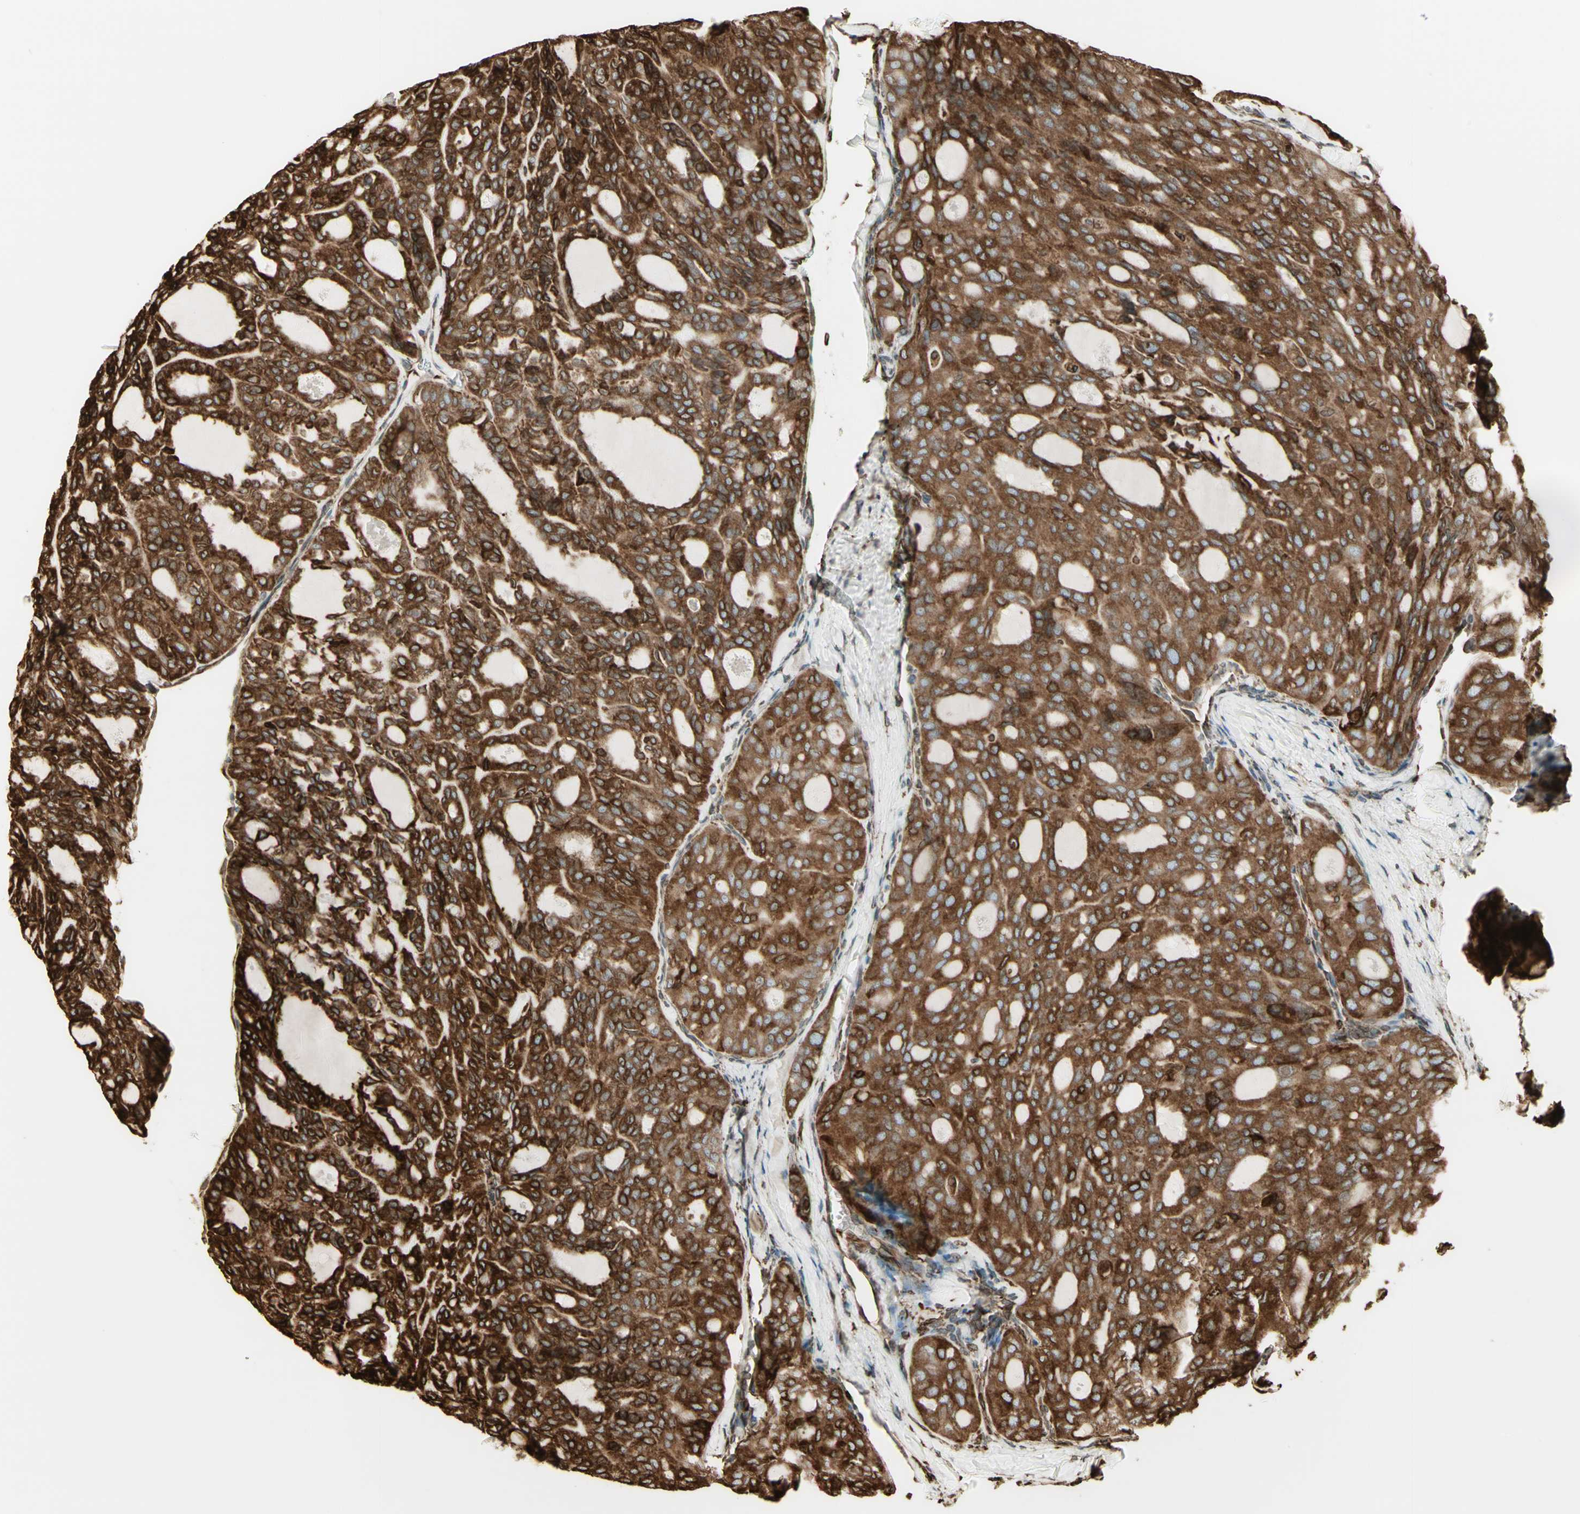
{"staining": {"intensity": "strong", "quantity": ">75%", "location": "cytoplasmic/membranous"}, "tissue": "thyroid cancer", "cell_type": "Tumor cells", "image_type": "cancer", "snomed": [{"axis": "morphology", "description": "Follicular adenoma carcinoma, NOS"}, {"axis": "topography", "description": "Thyroid gland"}], "caption": "Protein staining of thyroid follicular adenoma carcinoma tissue reveals strong cytoplasmic/membranous staining in about >75% of tumor cells.", "gene": "CANX", "patient": {"sex": "male", "age": 75}}